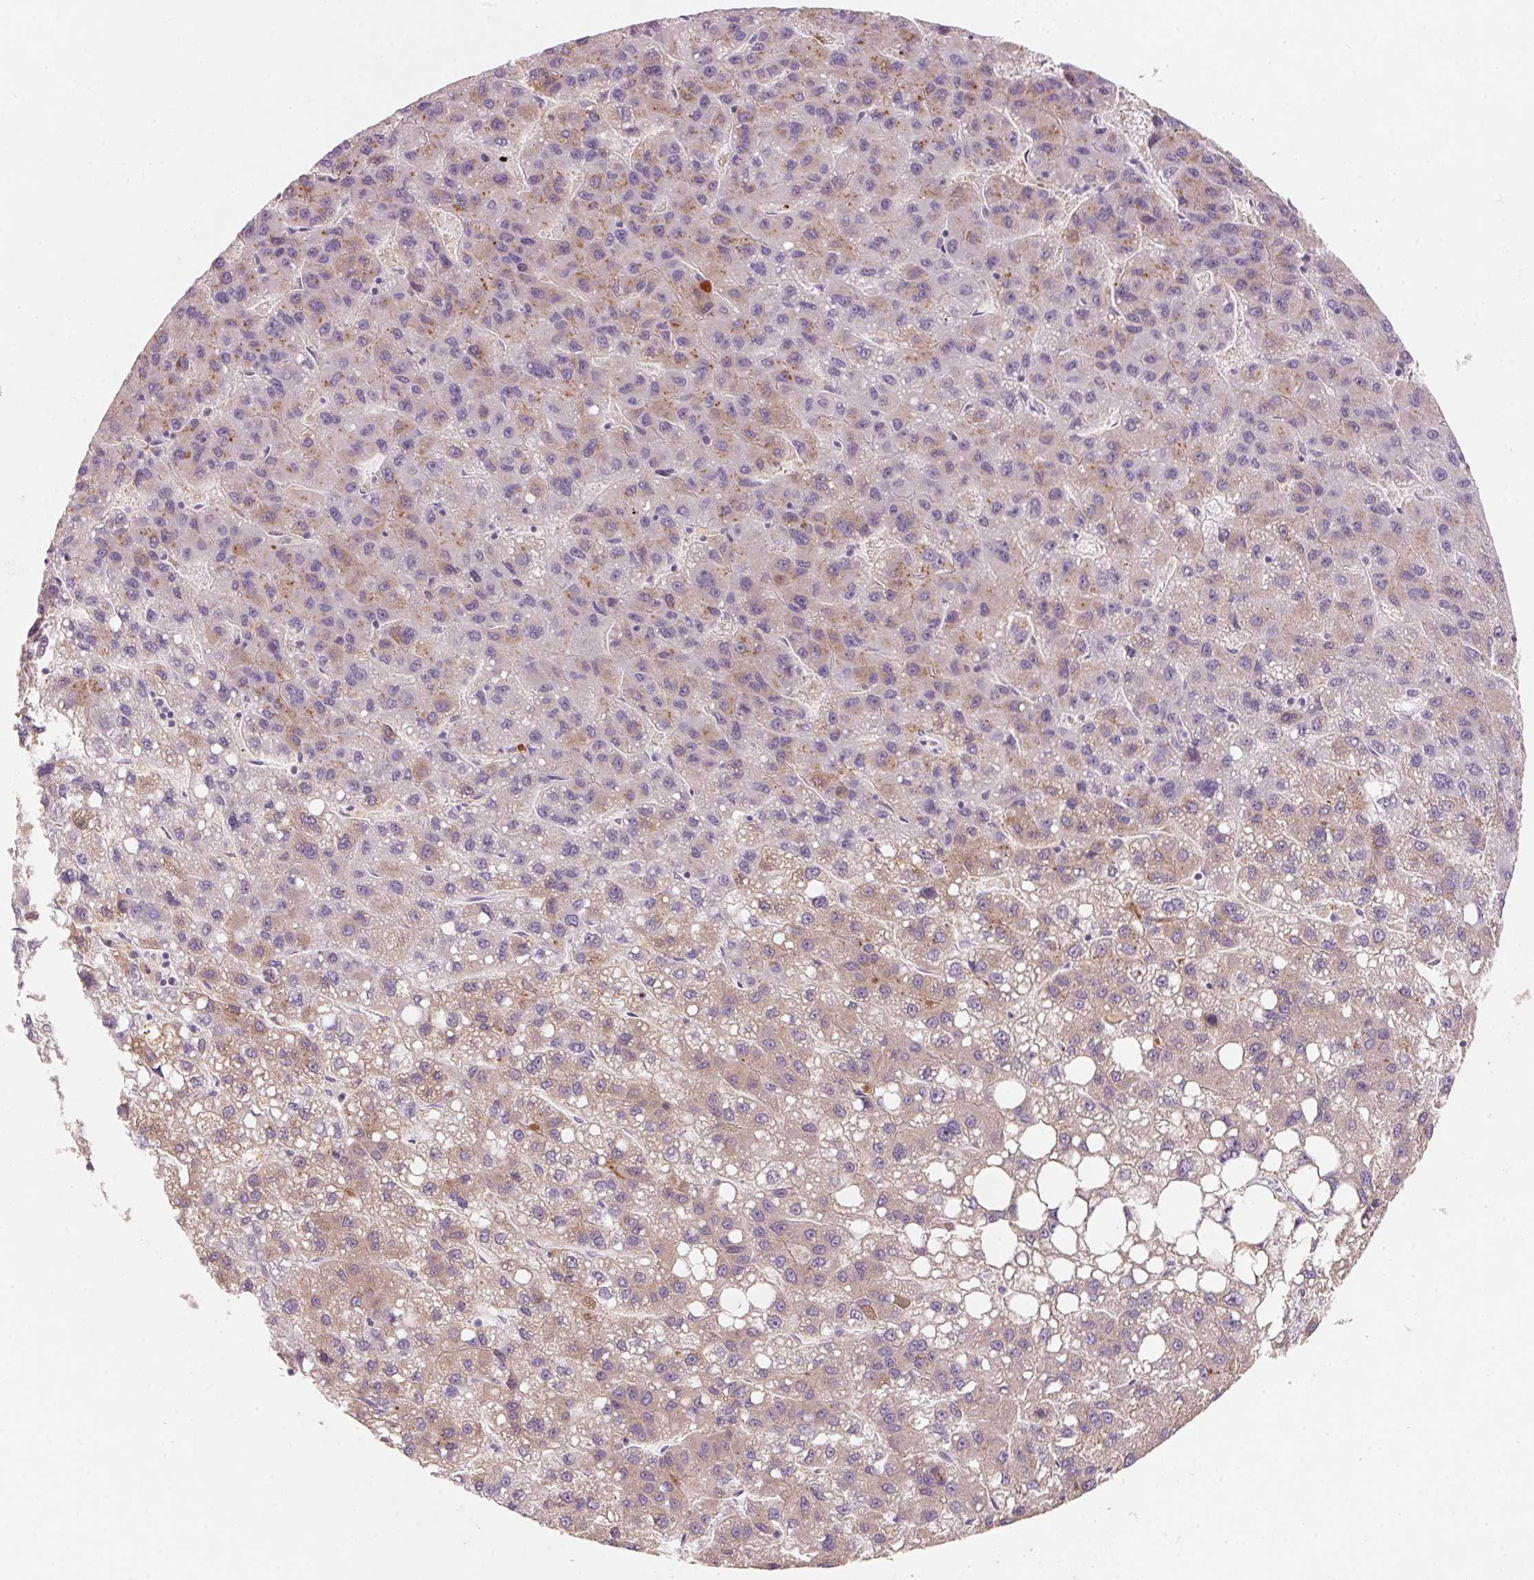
{"staining": {"intensity": "weak", "quantity": ">75%", "location": "cytoplasmic/membranous"}, "tissue": "liver cancer", "cell_type": "Tumor cells", "image_type": "cancer", "snomed": [{"axis": "morphology", "description": "Carcinoma, Hepatocellular, NOS"}, {"axis": "topography", "description": "Liver"}], "caption": "A histopathology image of human liver cancer (hepatocellular carcinoma) stained for a protein displays weak cytoplasmic/membranous brown staining in tumor cells.", "gene": "DRAM2", "patient": {"sex": "female", "age": 82}}